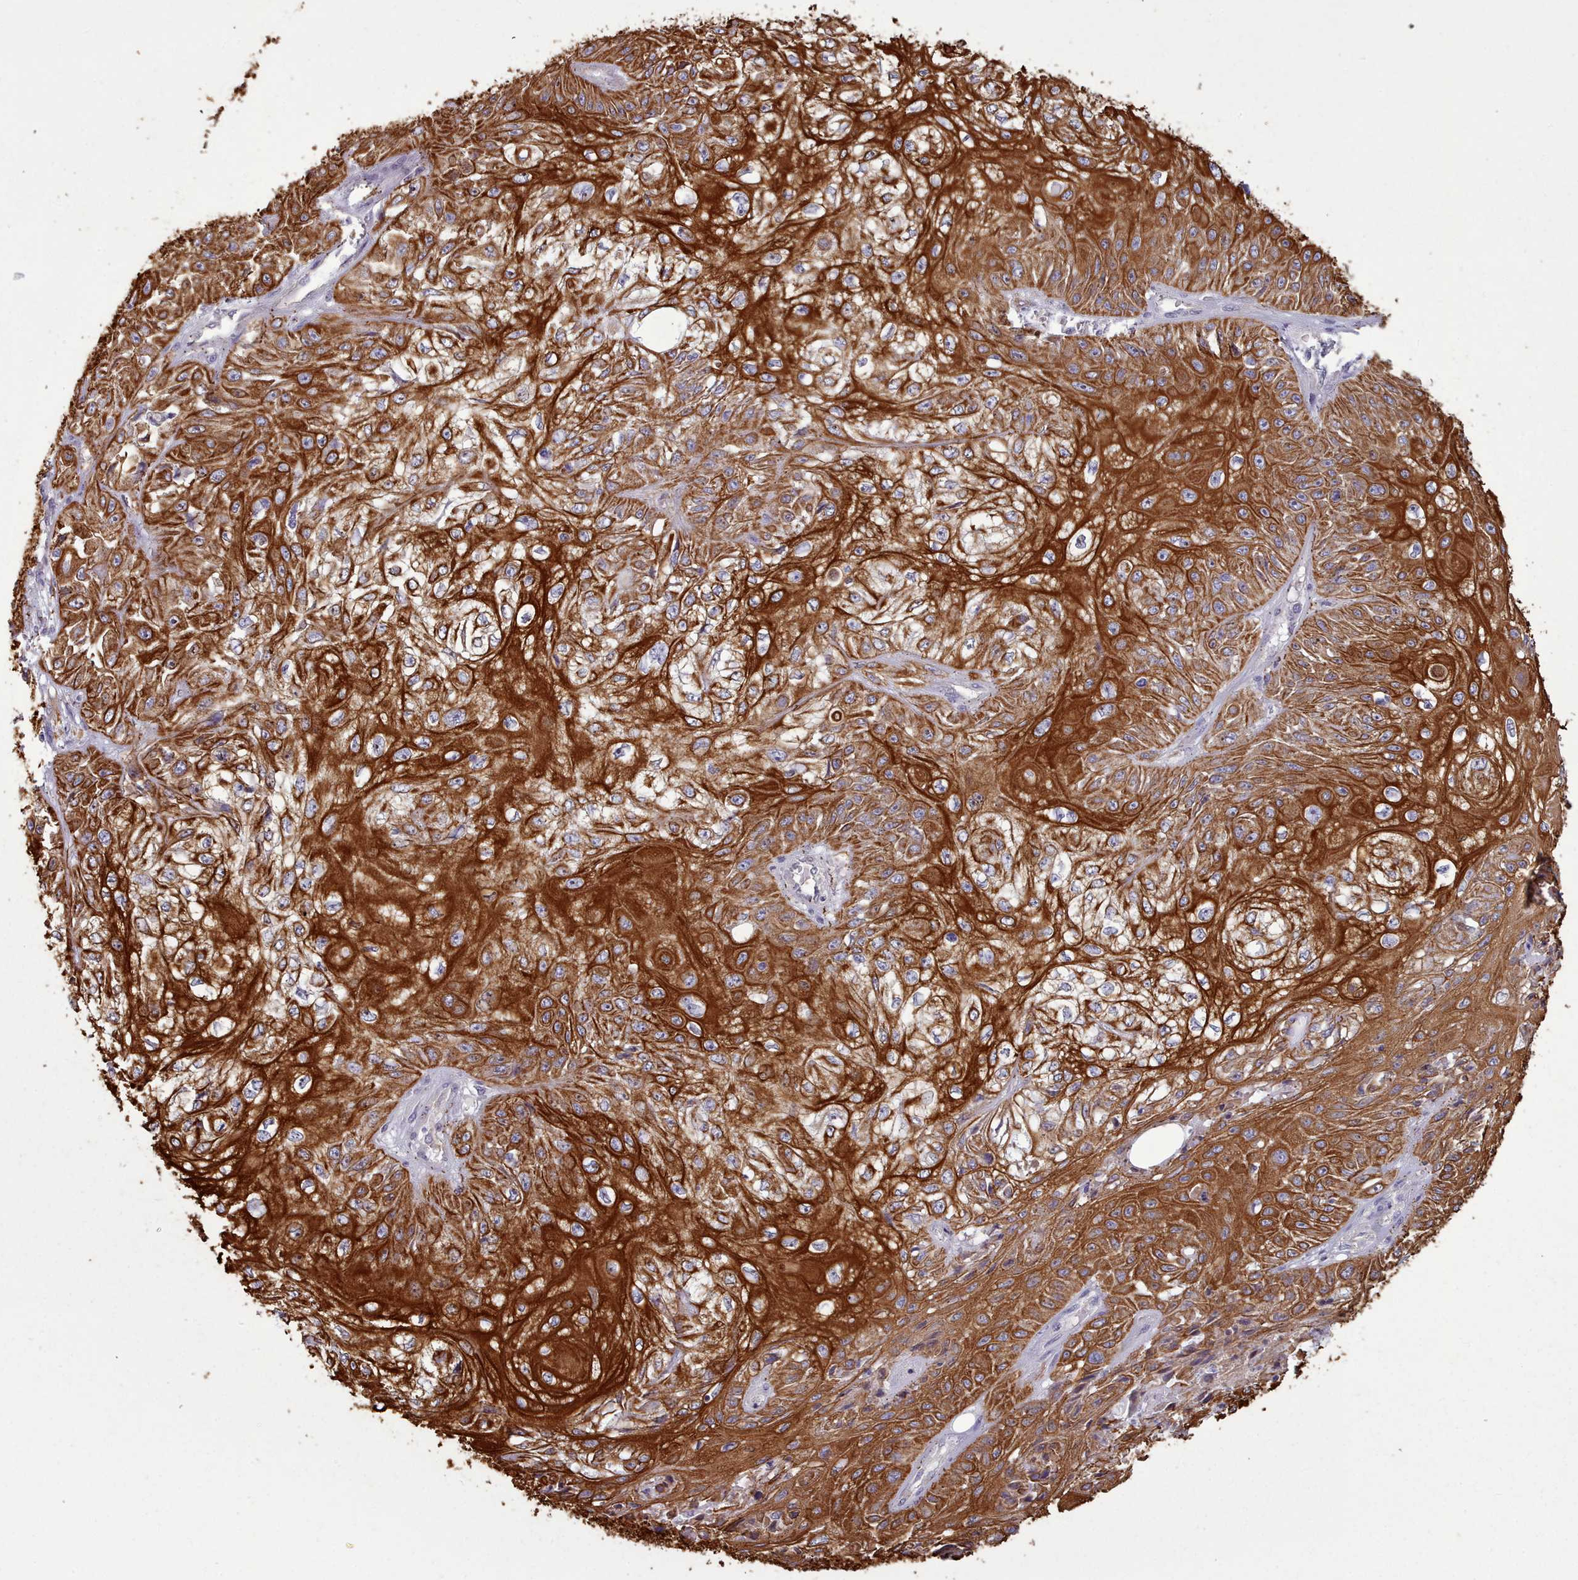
{"staining": {"intensity": "strong", "quantity": ">75%", "location": "cytoplasmic/membranous"}, "tissue": "skin cancer", "cell_type": "Tumor cells", "image_type": "cancer", "snomed": [{"axis": "morphology", "description": "Squamous cell carcinoma, NOS"}, {"axis": "morphology", "description": "Squamous cell carcinoma, metastatic, NOS"}, {"axis": "topography", "description": "Skin"}, {"axis": "topography", "description": "Lymph node"}], "caption": "Protein staining exhibits strong cytoplasmic/membranous expression in approximately >75% of tumor cells in squamous cell carcinoma (skin). The protein is shown in brown color, while the nuclei are stained blue.", "gene": "PLD4", "patient": {"sex": "male", "age": 75}}